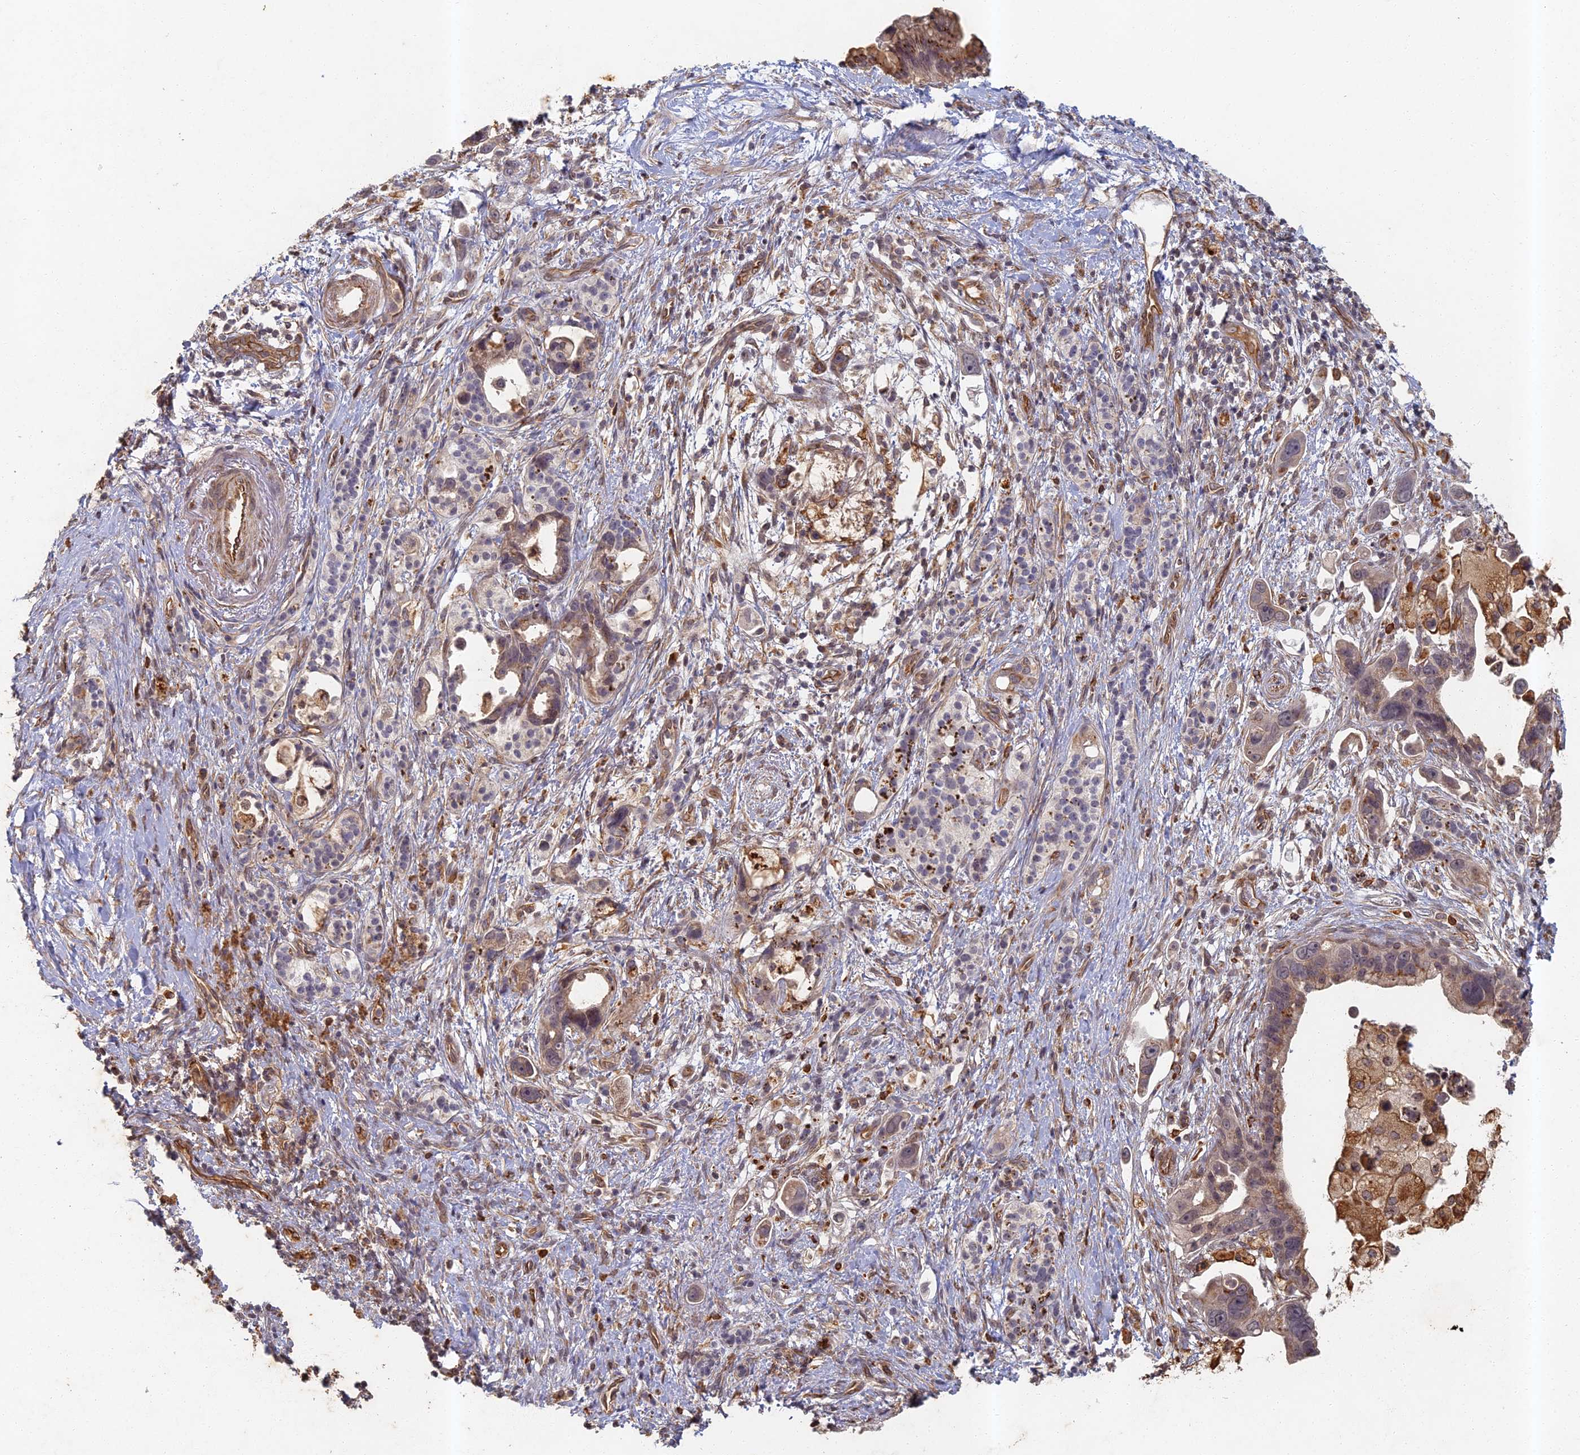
{"staining": {"intensity": "moderate", "quantity": "25%-75%", "location": "cytoplasmic/membranous"}, "tissue": "pancreatic cancer", "cell_type": "Tumor cells", "image_type": "cancer", "snomed": [{"axis": "morphology", "description": "Adenocarcinoma, NOS"}, {"axis": "topography", "description": "Pancreas"}], "caption": "Protein staining reveals moderate cytoplasmic/membranous staining in about 25%-75% of tumor cells in adenocarcinoma (pancreatic). The staining was performed using DAB (3,3'-diaminobenzidine) to visualize the protein expression in brown, while the nuclei were stained in blue with hematoxylin (Magnification: 20x).", "gene": "ABCB10", "patient": {"sex": "female", "age": 83}}